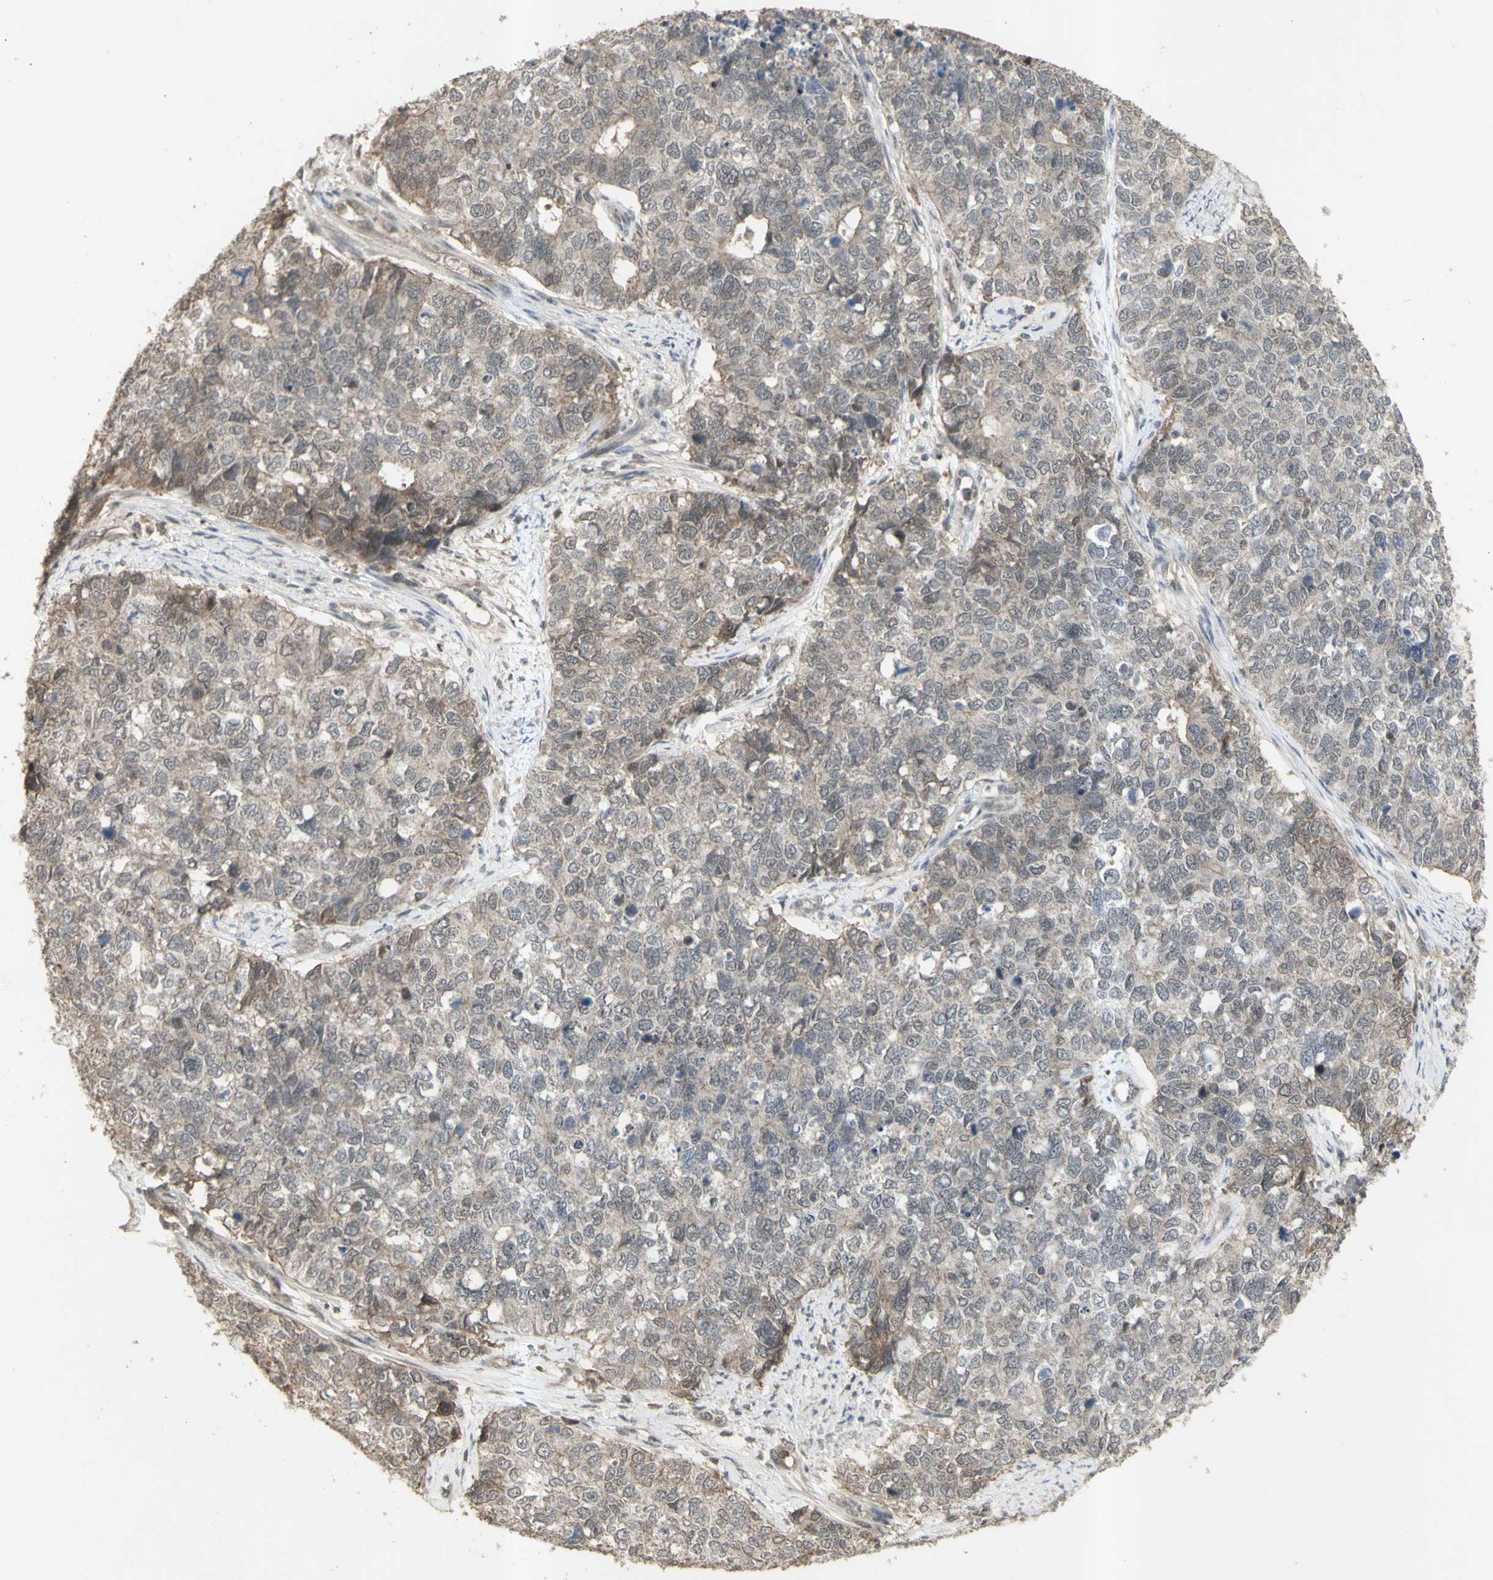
{"staining": {"intensity": "weak", "quantity": ">75%", "location": "cytoplasmic/membranous,nuclear"}, "tissue": "cervical cancer", "cell_type": "Tumor cells", "image_type": "cancer", "snomed": [{"axis": "morphology", "description": "Squamous cell carcinoma, NOS"}, {"axis": "topography", "description": "Cervix"}], "caption": "Protein expression analysis of squamous cell carcinoma (cervical) reveals weak cytoplasmic/membranous and nuclear expression in about >75% of tumor cells.", "gene": "ALOX12", "patient": {"sex": "female", "age": 63}}